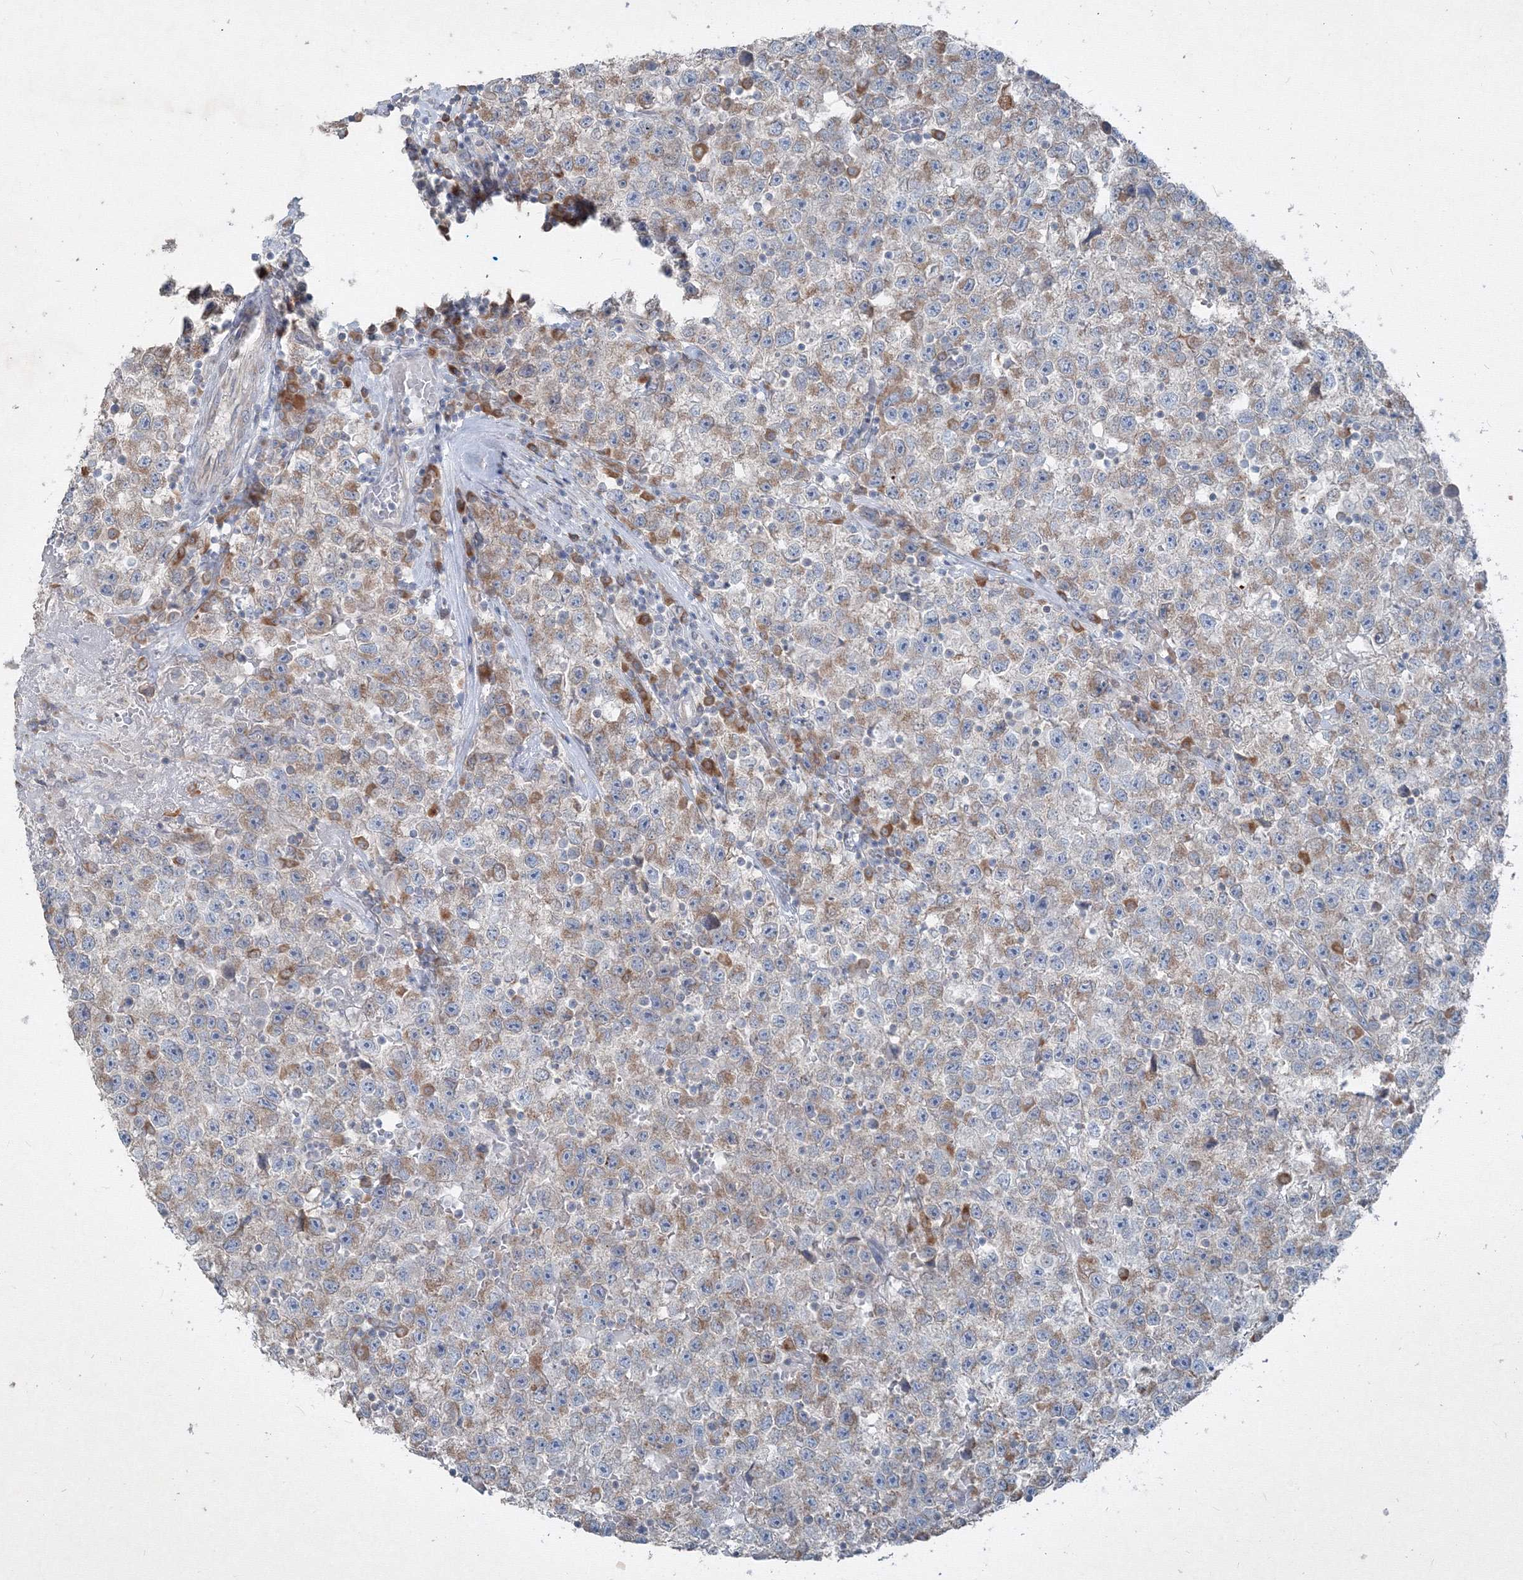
{"staining": {"intensity": "moderate", "quantity": "25%-75%", "location": "cytoplasmic/membranous"}, "tissue": "testis cancer", "cell_type": "Tumor cells", "image_type": "cancer", "snomed": [{"axis": "morphology", "description": "Seminoma, NOS"}, {"axis": "topography", "description": "Testis"}], "caption": "IHC of testis cancer (seminoma) displays medium levels of moderate cytoplasmic/membranous positivity in approximately 25%-75% of tumor cells.", "gene": "IFNAR1", "patient": {"sex": "male", "age": 22}}